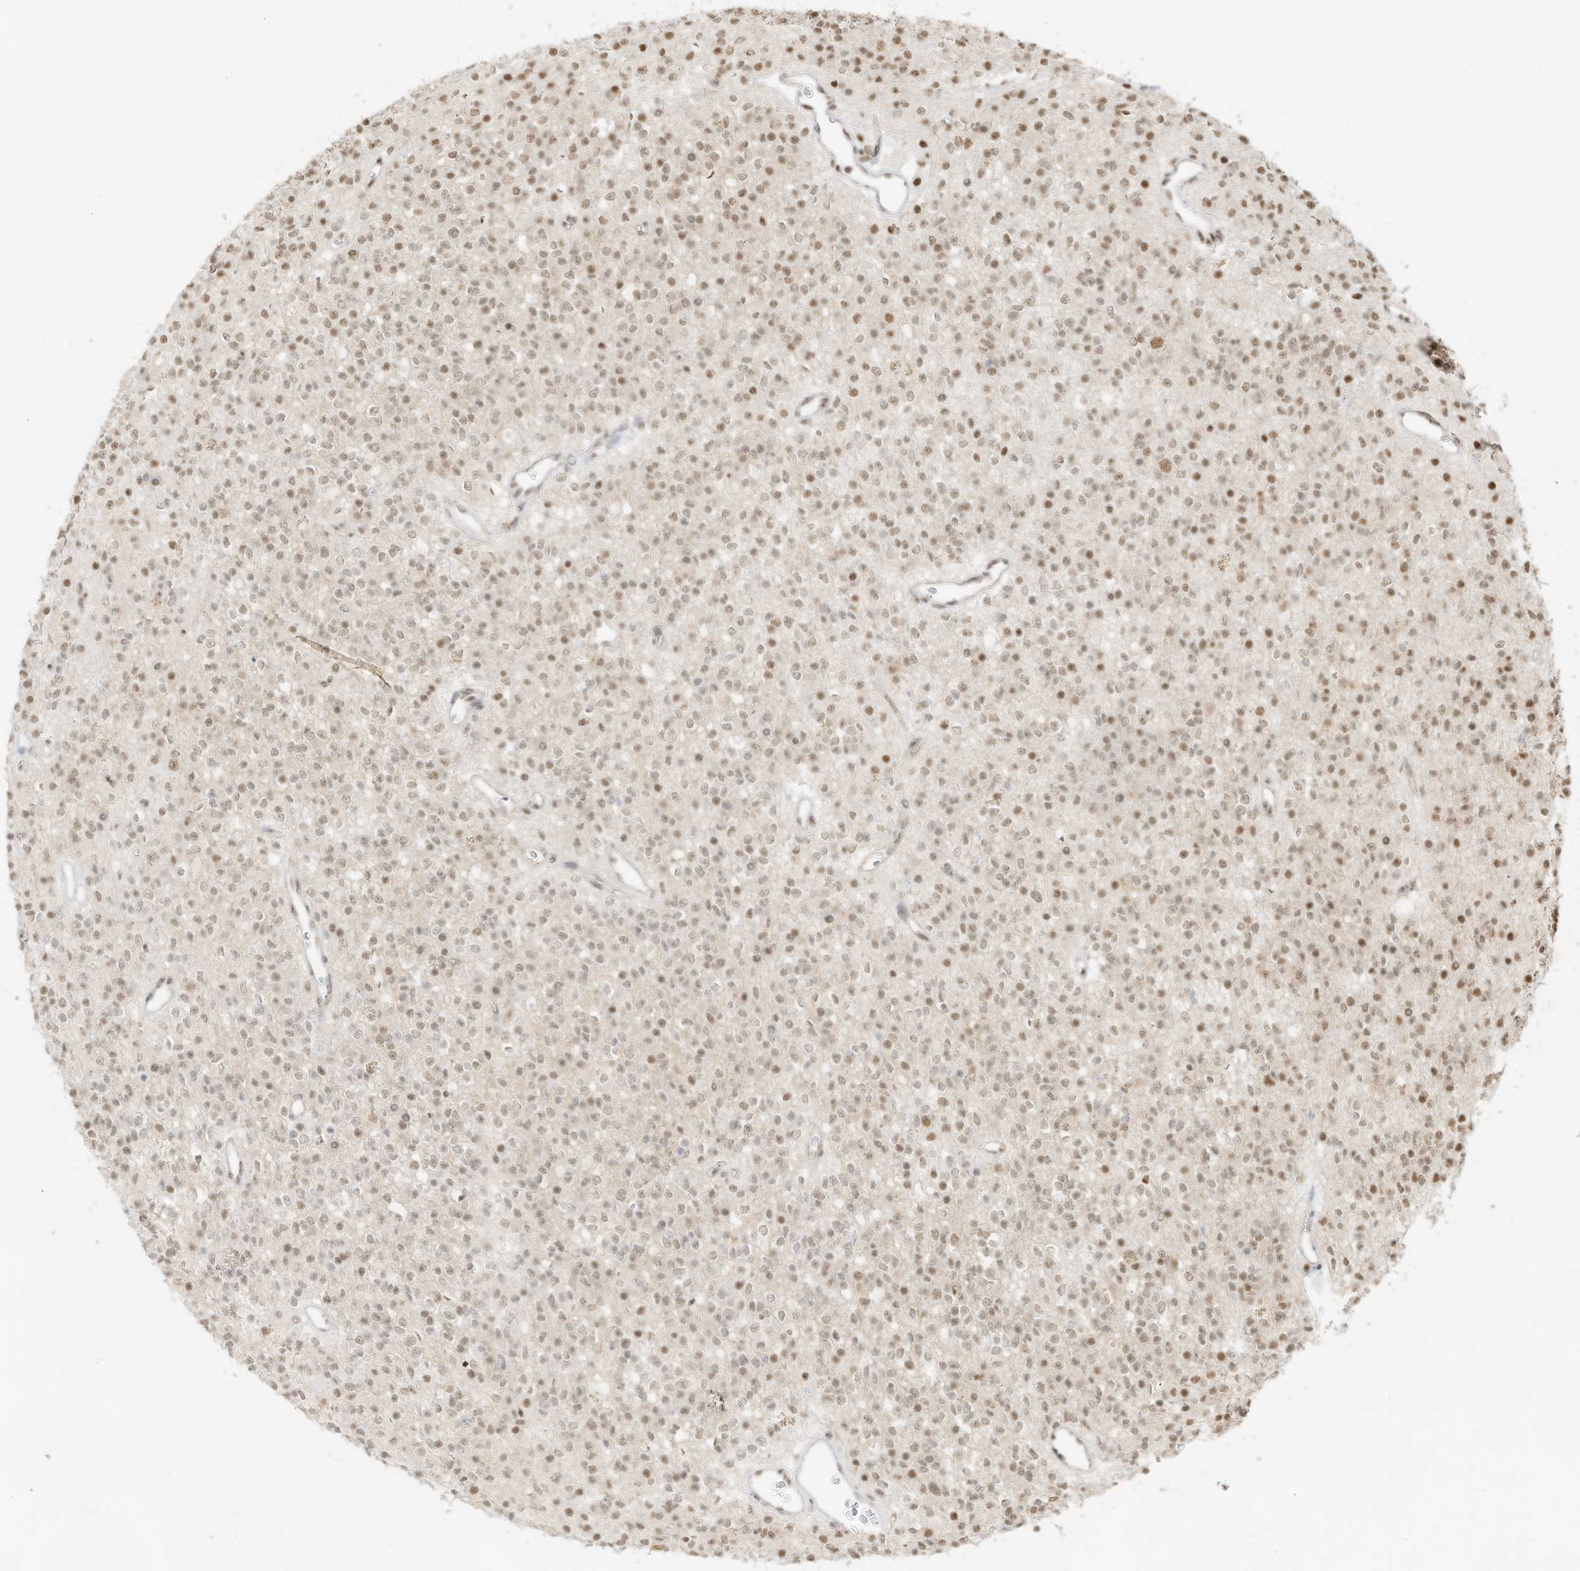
{"staining": {"intensity": "moderate", "quantity": "25%-75%", "location": "nuclear"}, "tissue": "glioma", "cell_type": "Tumor cells", "image_type": "cancer", "snomed": [{"axis": "morphology", "description": "Glioma, malignant, High grade"}, {"axis": "topography", "description": "Brain"}], "caption": "Protein staining of malignant glioma (high-grade) tissue displays moderate nuclear expression in approximately 25%-75% of tumor cells.", "gene": "NHSL1", "patient": {"sex": "male", "age": 34}}